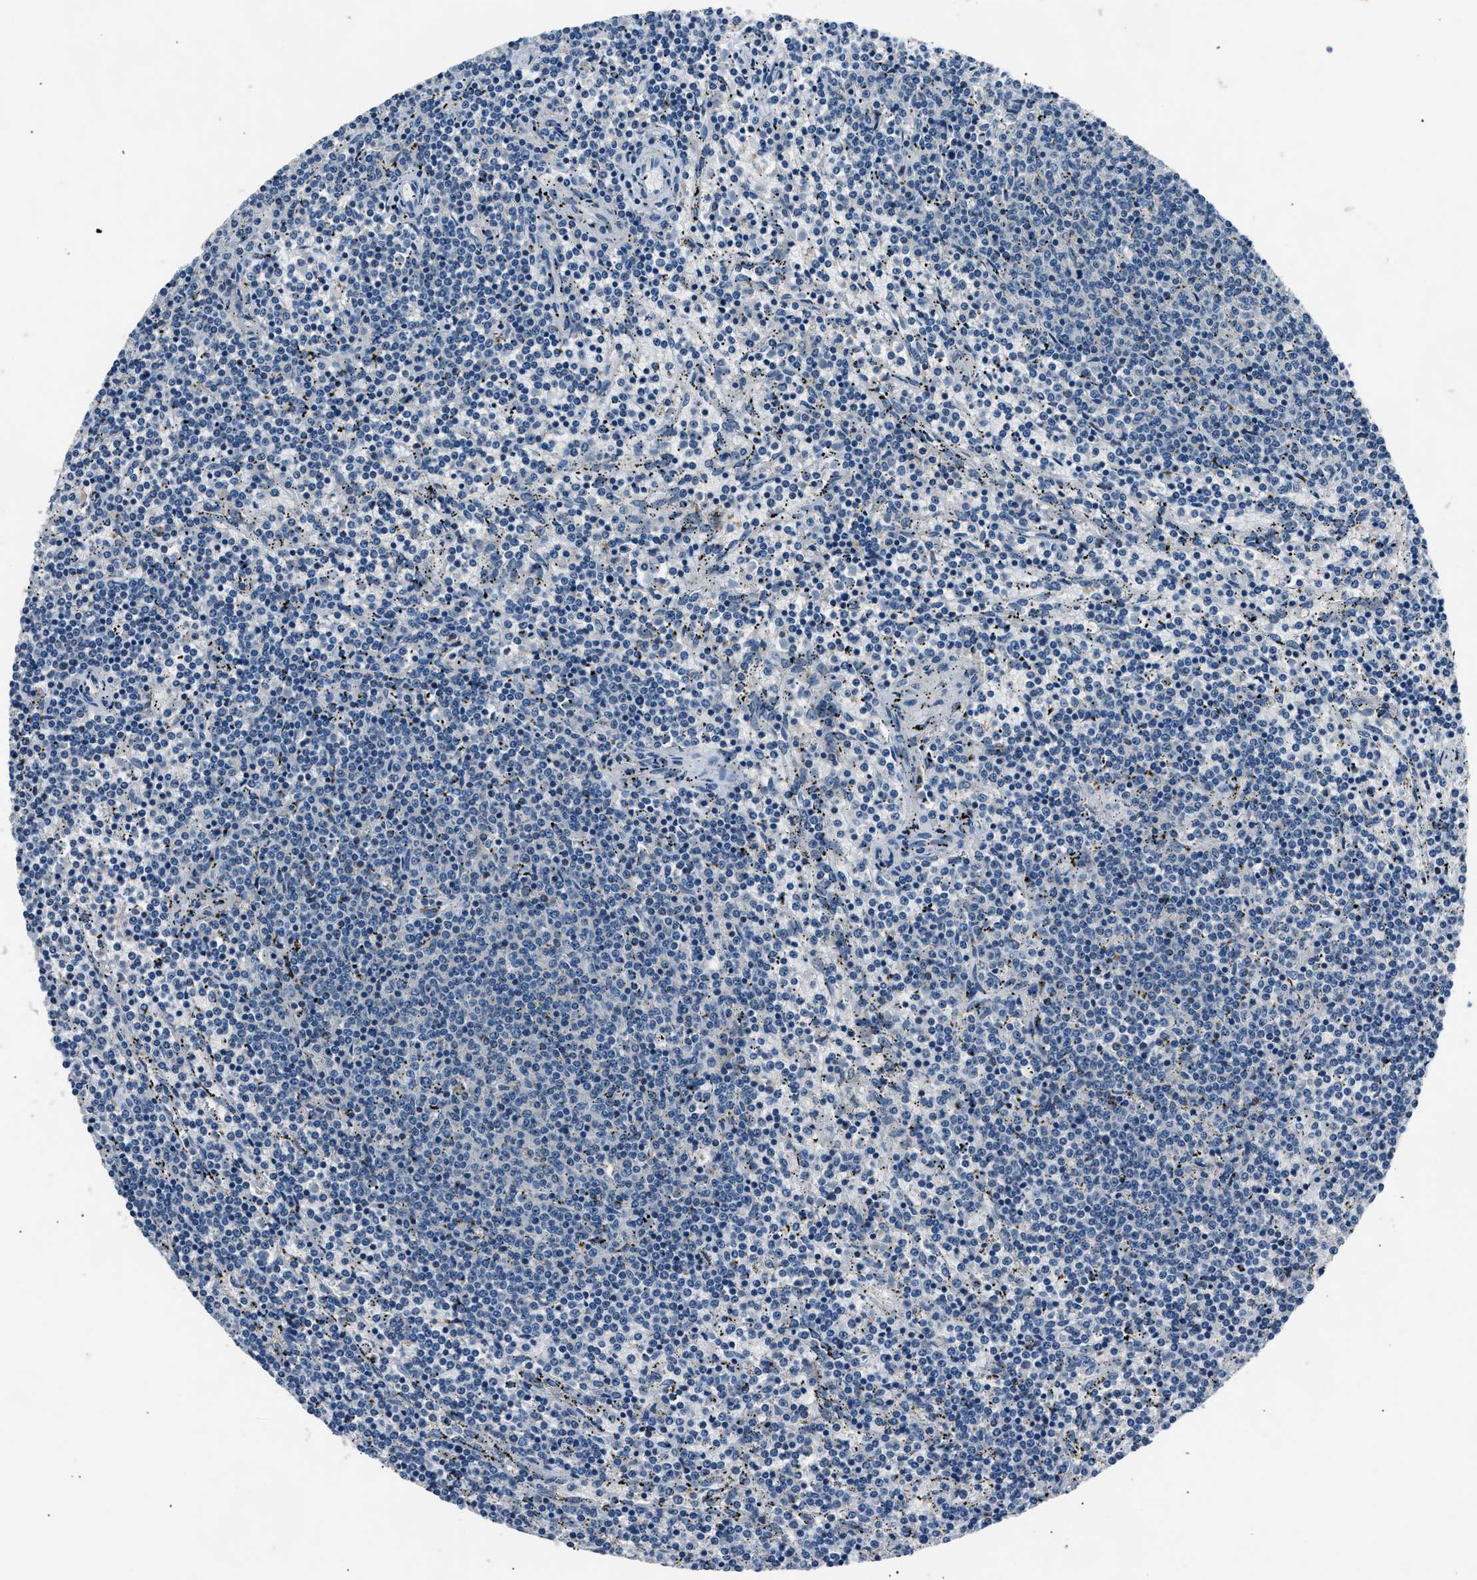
{"staining": {"intensity": "negative", "quantity": "none", "location": "none"}, "tissue": "lymphoma", "cell_type": "Tumor cells", "image_type": "cancer", "snomed": [{"axis": "morphology", "description": "Malignant lymphoma, non-Hodgkin's type, Low grade"}, {"axis": "topography", "description": "Spleen"}], "caption": "Tumor cells show no significant protein positivity in low-grade malignant lymphoma, non-Hodgkin's type.", "gene": "INHA", "patient": {"sex": "female", "age": 50}}